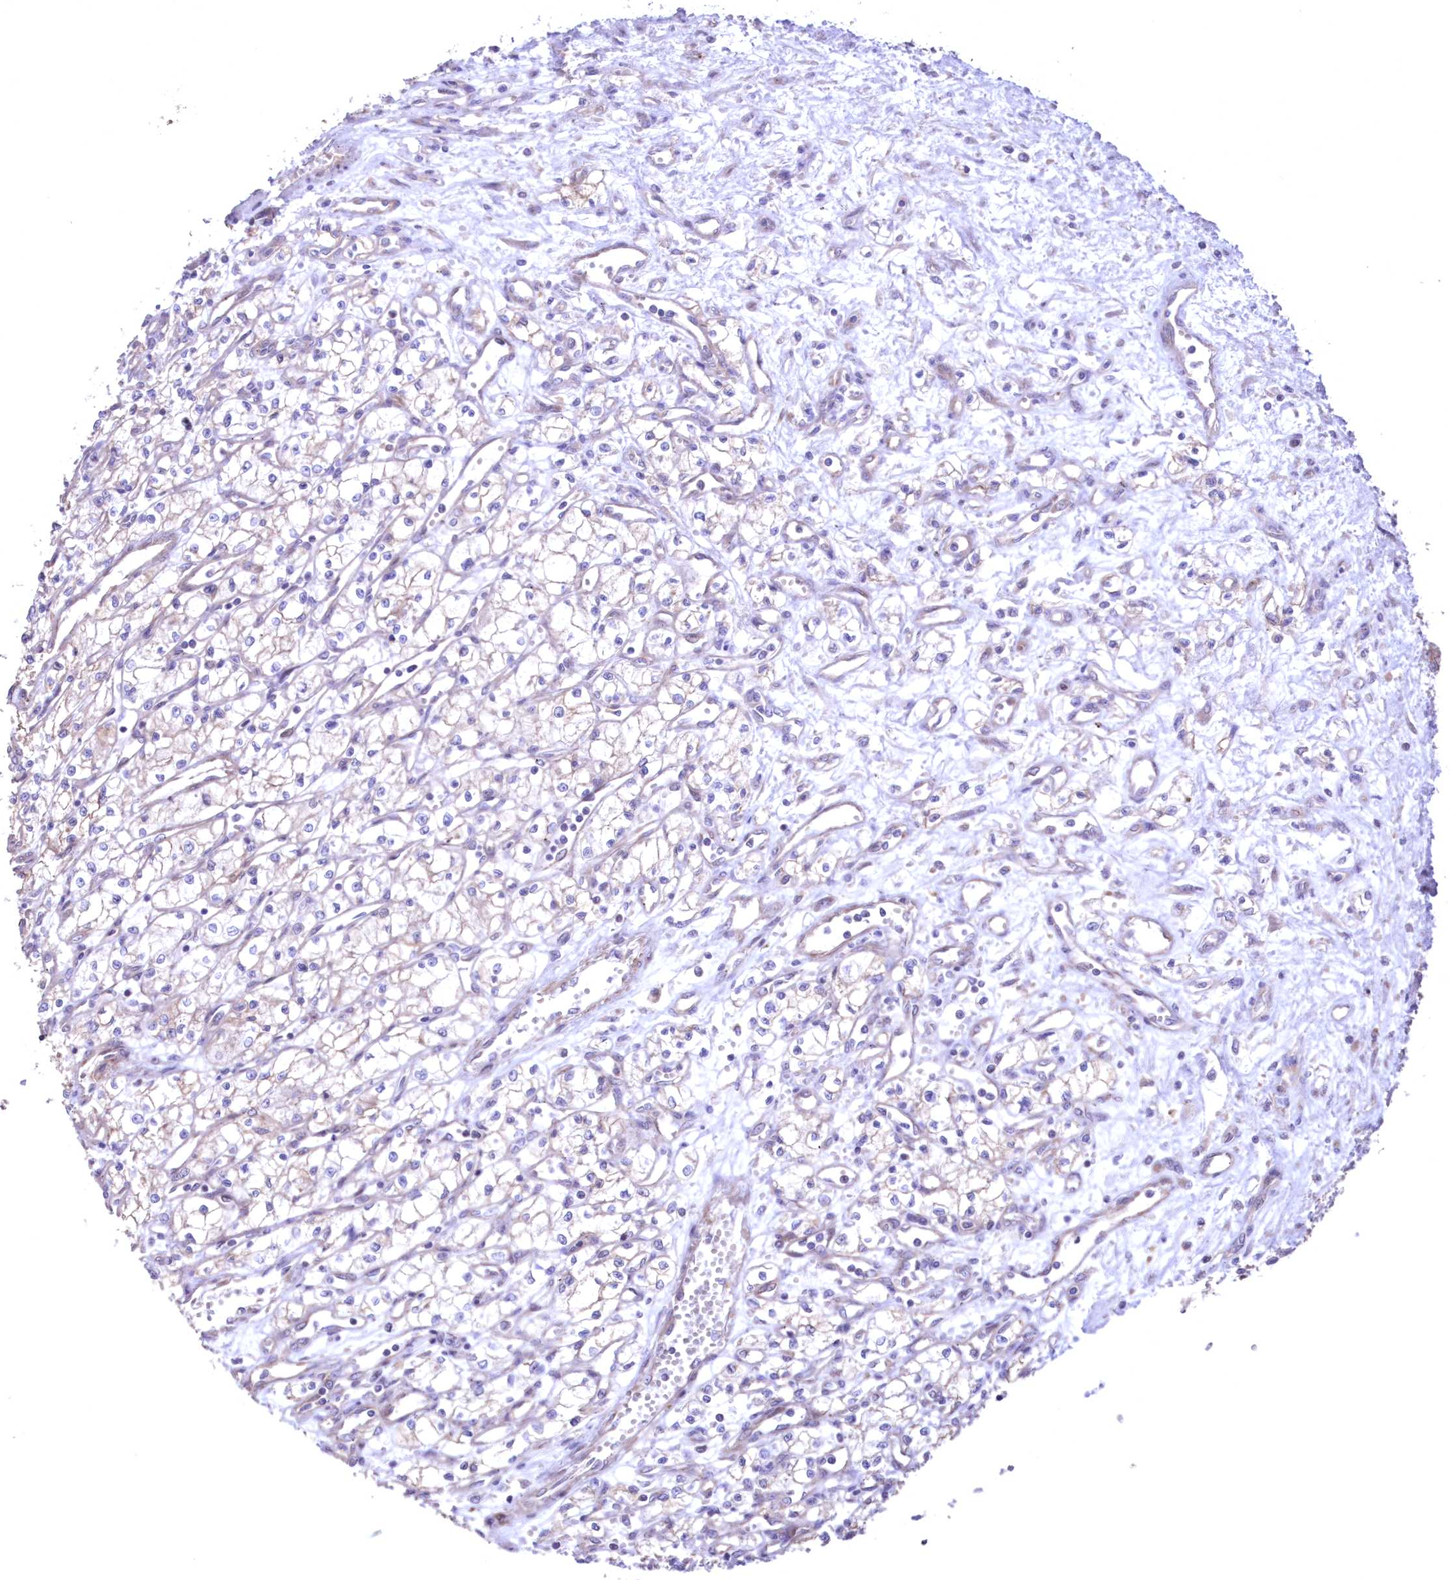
{"staining": {"intensity": "negative", "quantity": "none", "location": "none"}, "tissue": "renal cancer", "cell_type": "Tumor cells", "image_type": "cancer", "snomed": [{"axis": "morphology", "description": "Adenocarcinoma, NOS"}, {"axis": "topography", "description": "Kidney"}], "caption": "The IHC image has no significant expression in tumor cells of renal cancer tissue.", "gene": "MTRF1L", "patient": {"sex": "male", "age": 59}}